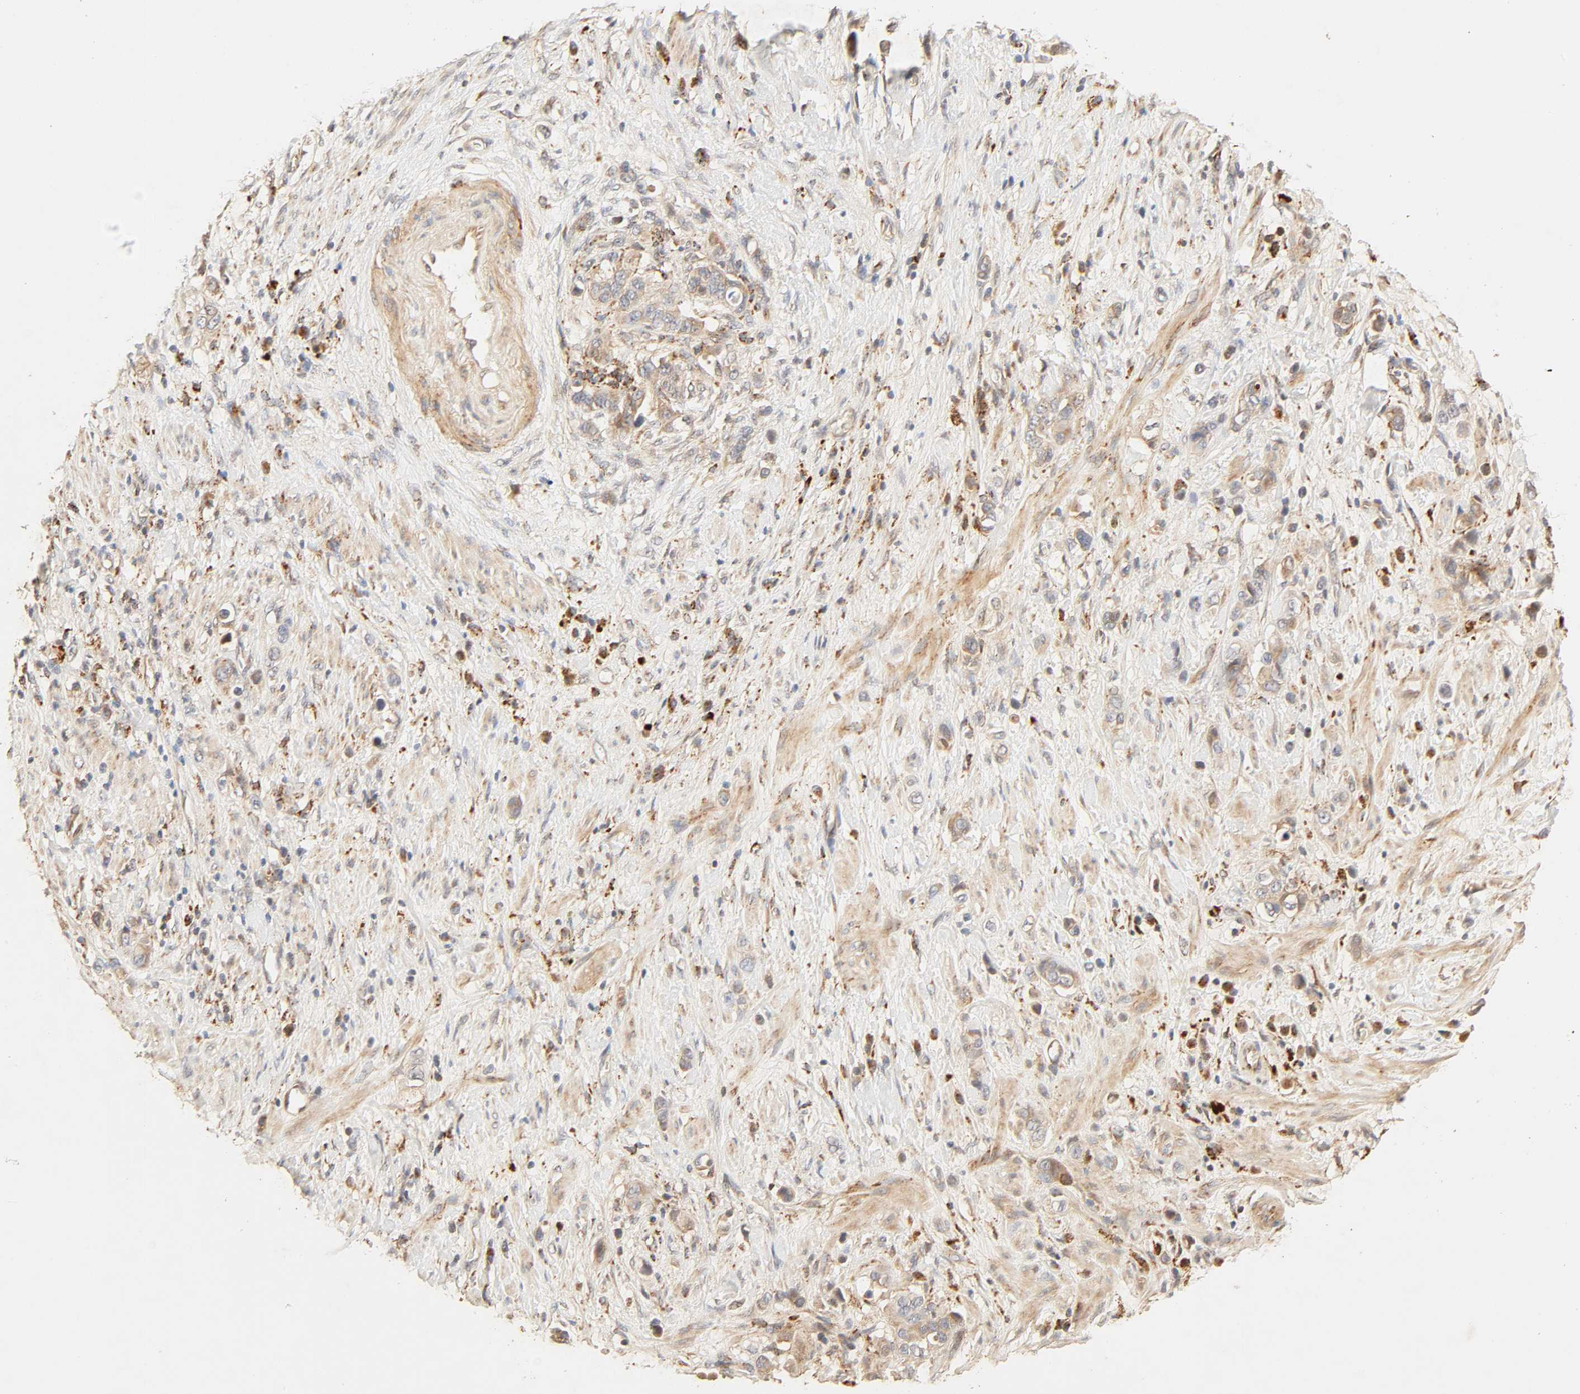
{"staining": {"intensity": "moderate", "quantity": ">75%", "location": "cytoplasmic/membranous"}, "tissue": "stomach cancer", "cell_type": "Tumor cells", "image_type": "cancer", "snomed": [{"axis": "morphology", "description": "Adenocarcinoma, NOS"}, {"axis": "topography", "description": "Stomach, lower"}], "caption": "Protein expression analysis of human stomach cancer reveals moderate cytoplasmic/membranous expression in about >75% of tumor cells. The staining is performed using DAB brown chromogen to label protein expression. The nuclei are counter-stained blue using hematoxylin.", "gene": "MAPK6", "patient": {"sex": "female", "age": 93}}